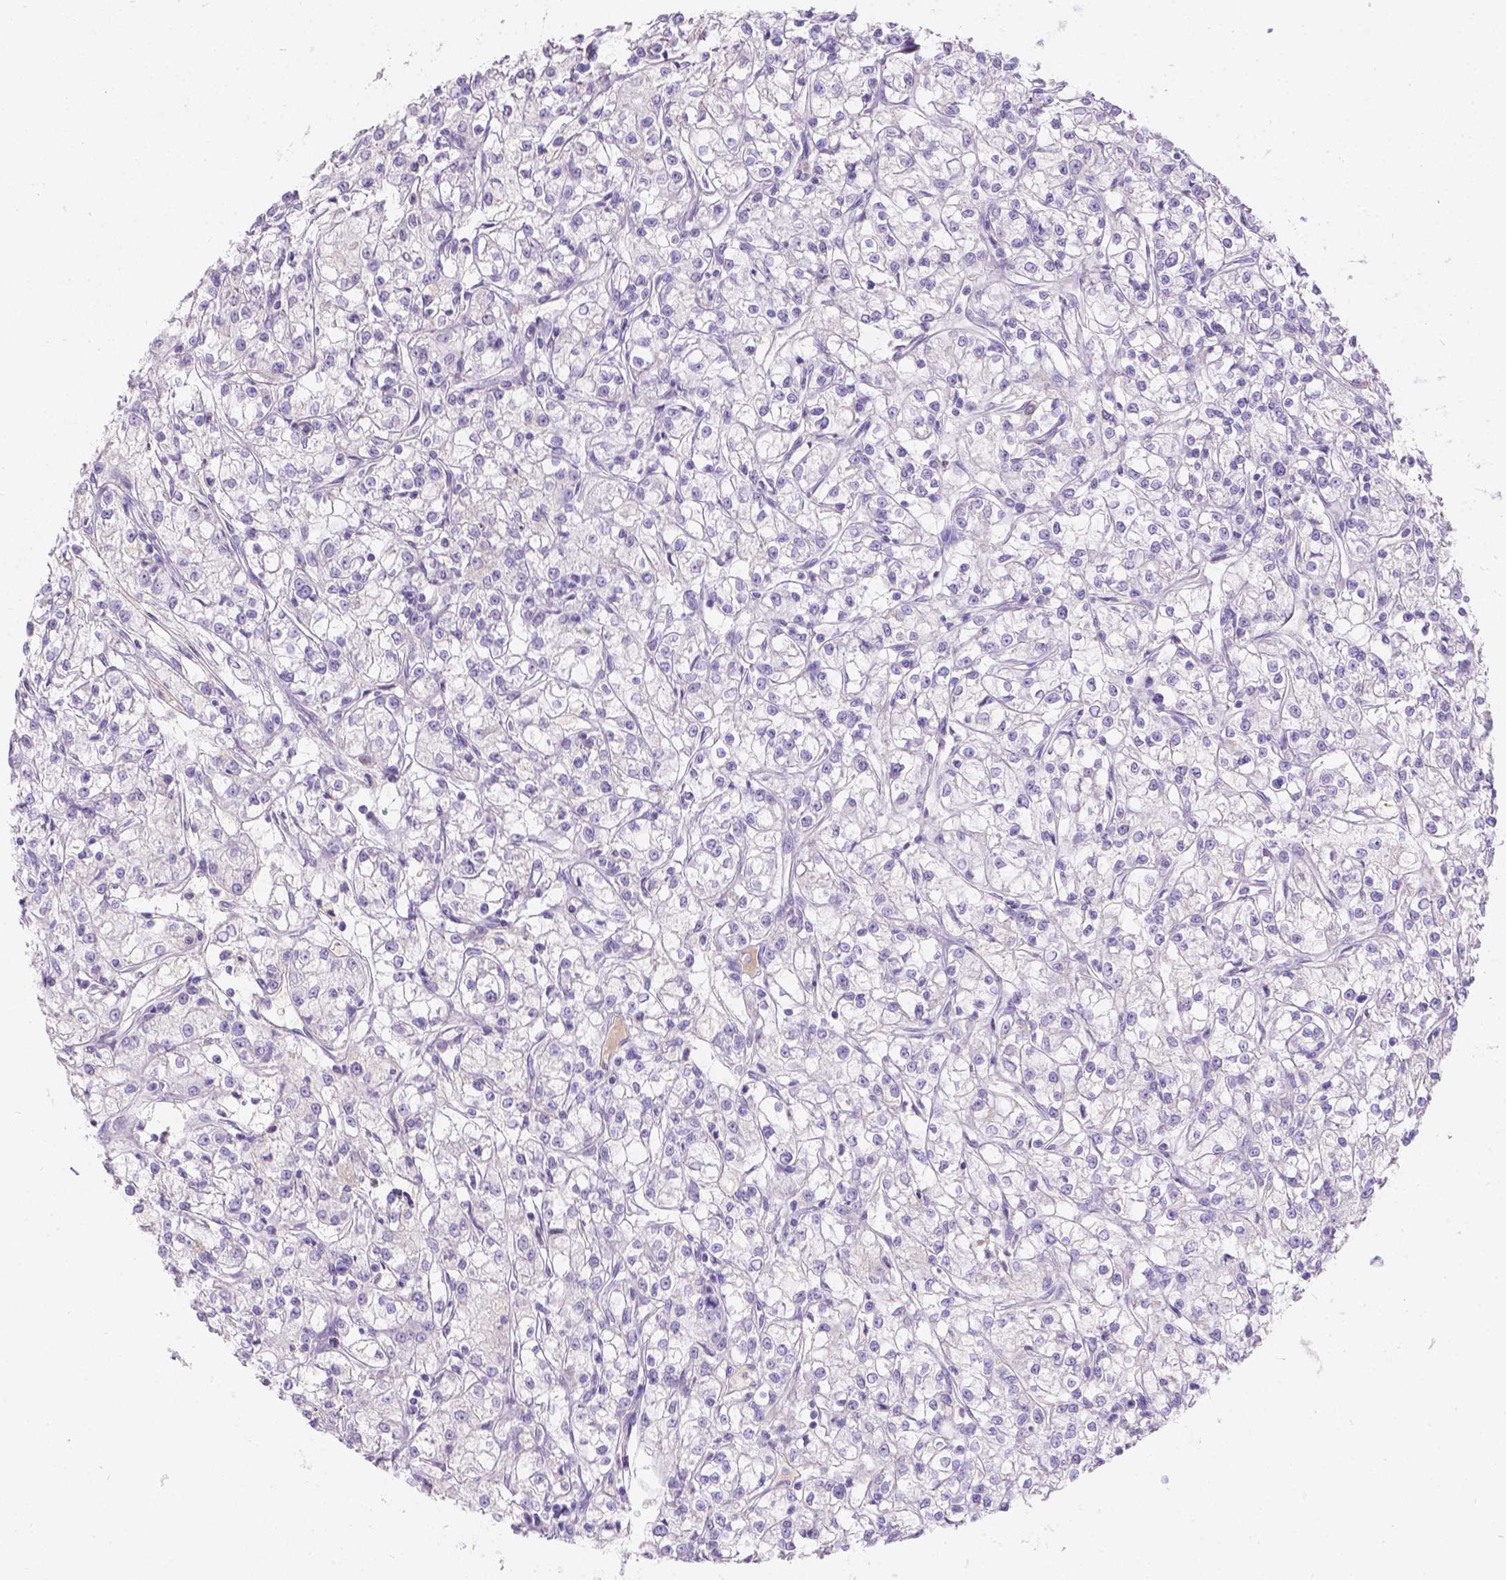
{"staining": {"intensity": "negative", "quantity": "none", "location": "none"}, "tissue": "renal cancer", "cell_type": "Tumor cells", "image_type": "cancer", "snomed": [{"axis": "morphology", "description": "Adenocarcinoma, NOS"}, {"axis": "topography", "description": "Kidney"}], "caption": "Image shows no significant protein positivity in tumor cells of renal cancer (adenocarcinoma).", "gene": "GAL3ST2", "patient": {"sex": "female", "age": 59}}